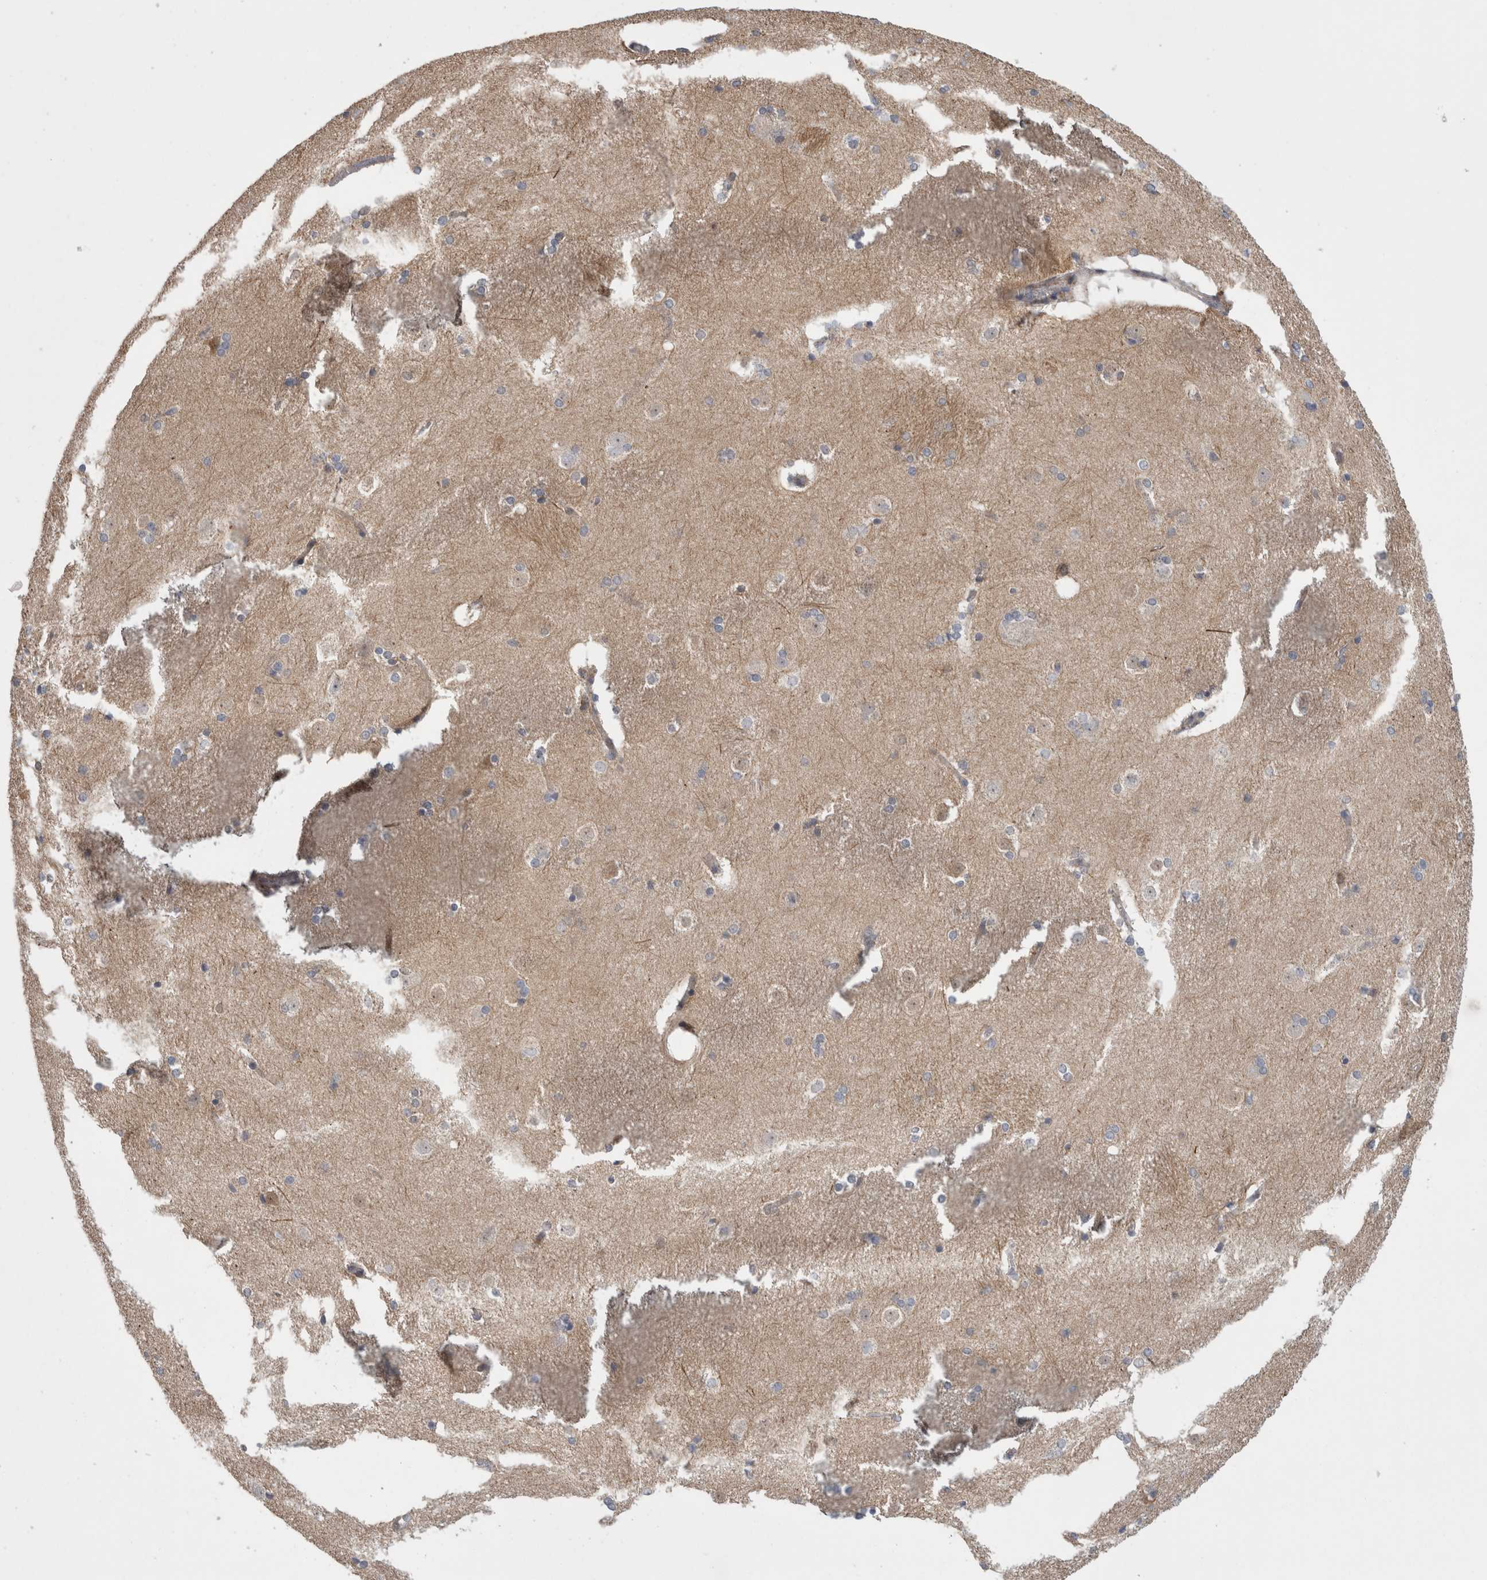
{"staining": {"intensity": "negative", "quantity": "none", "location": "none"}, "tissue": "caudate", "cell_type": "Glial cells", "image_type": "normal", "snomed": [{"axis": "morphology", "description": "Normal tissue, NOS"}, {"axis": "topography", "description": "Lateral ventricle wall"}], "caption": "Immunohistochemistry (IHC) histopathology image of benign caudate stained for a protein (brown), which shows no positivity in glial cells.", "gene": "DARS2", "patient": {"sex": "female", "age": 19}}